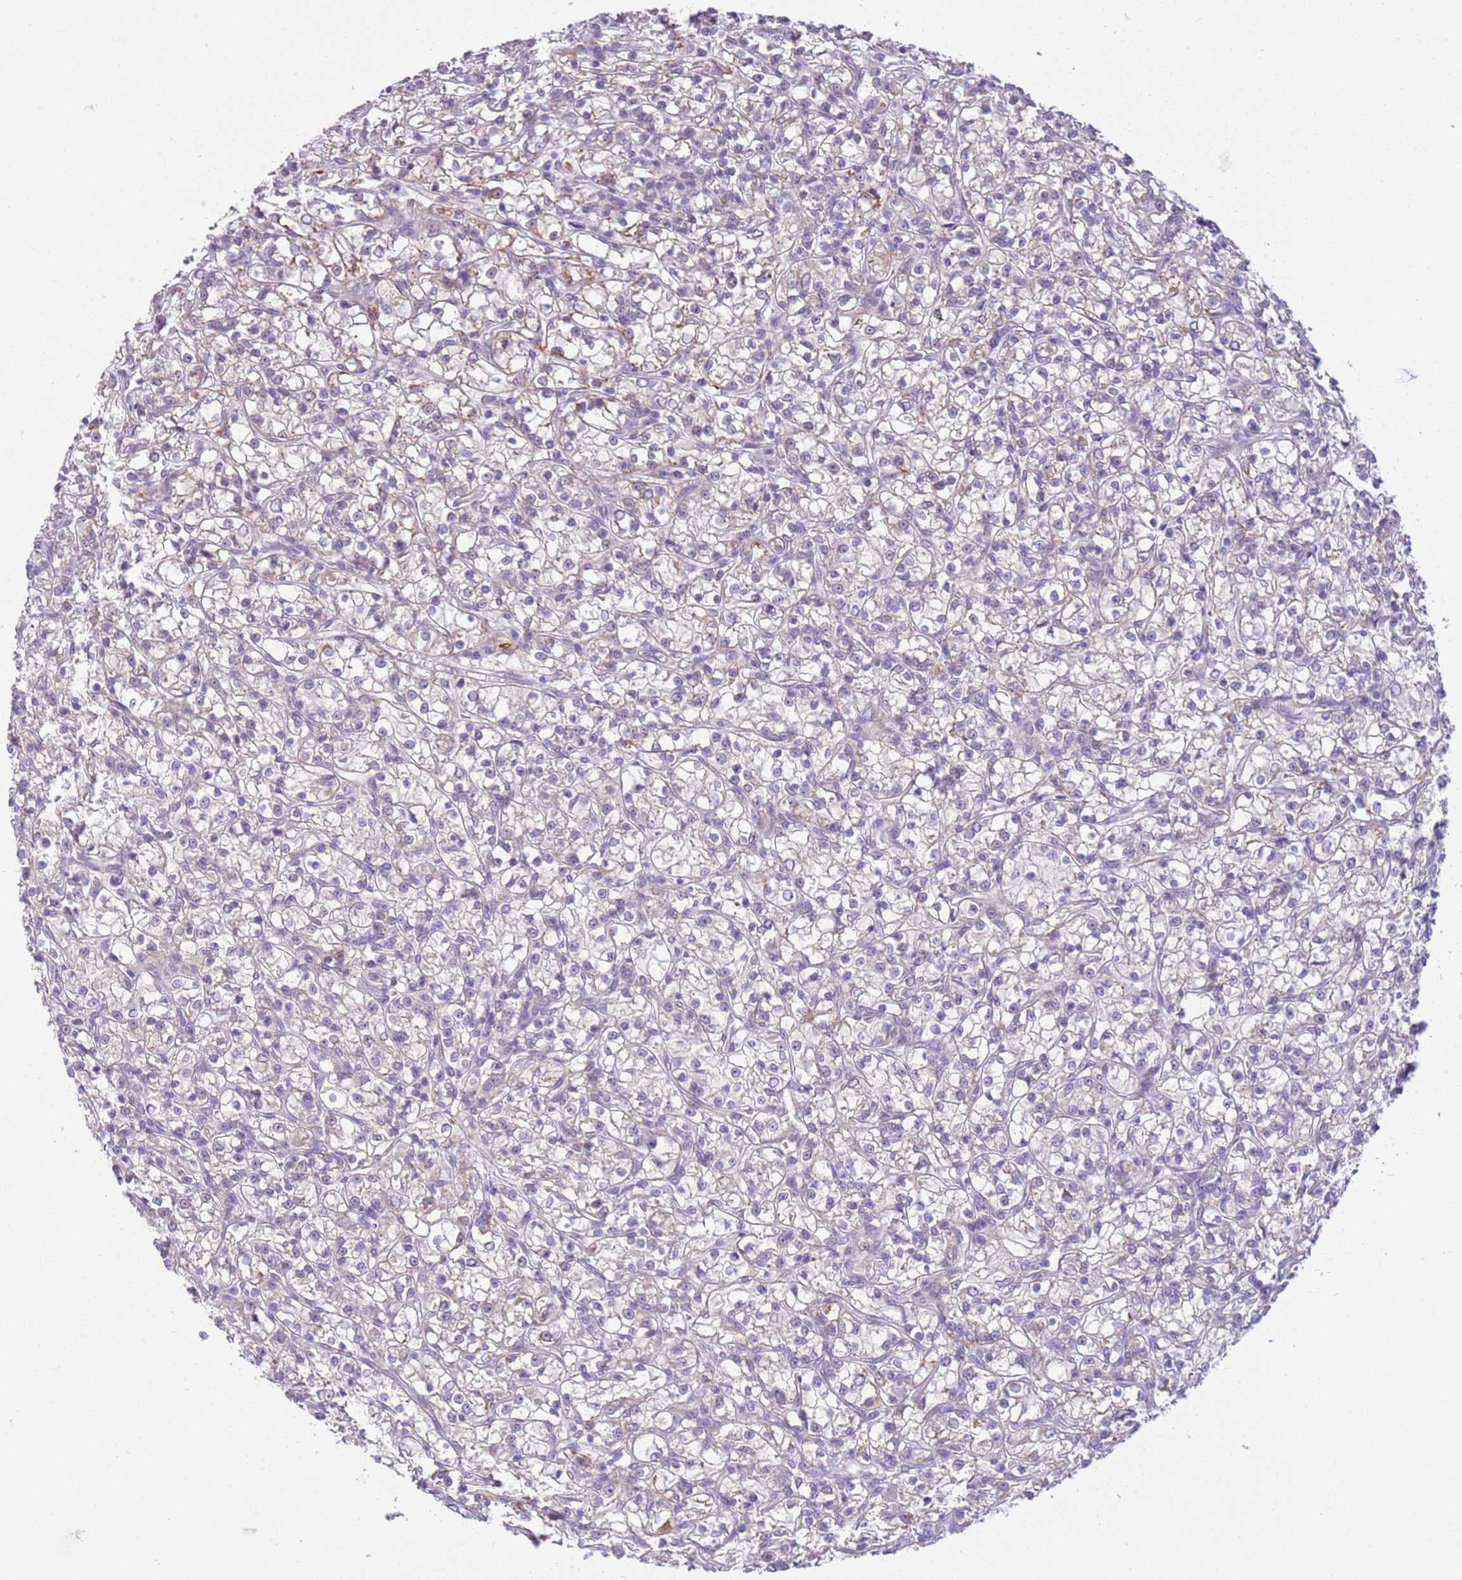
{"staining": {"intensity": "negative", "quantity": "none", "location": "none"}, "tissue": "renal cancer", "cell_type": "Tumor cells", "image_type": "cancer", "snomed": [{"axis": "morphology", "description": "Adenocarcinoma, NOS"}, {"axis": "topography", "description": "Kidney"}], "caption": "Immunohistochemistry (IHC) of renal cancer demonstrates no positivity in tumor cells.", "gene": "FAM120C", "patient": {"sex": "female", "age": 59}}